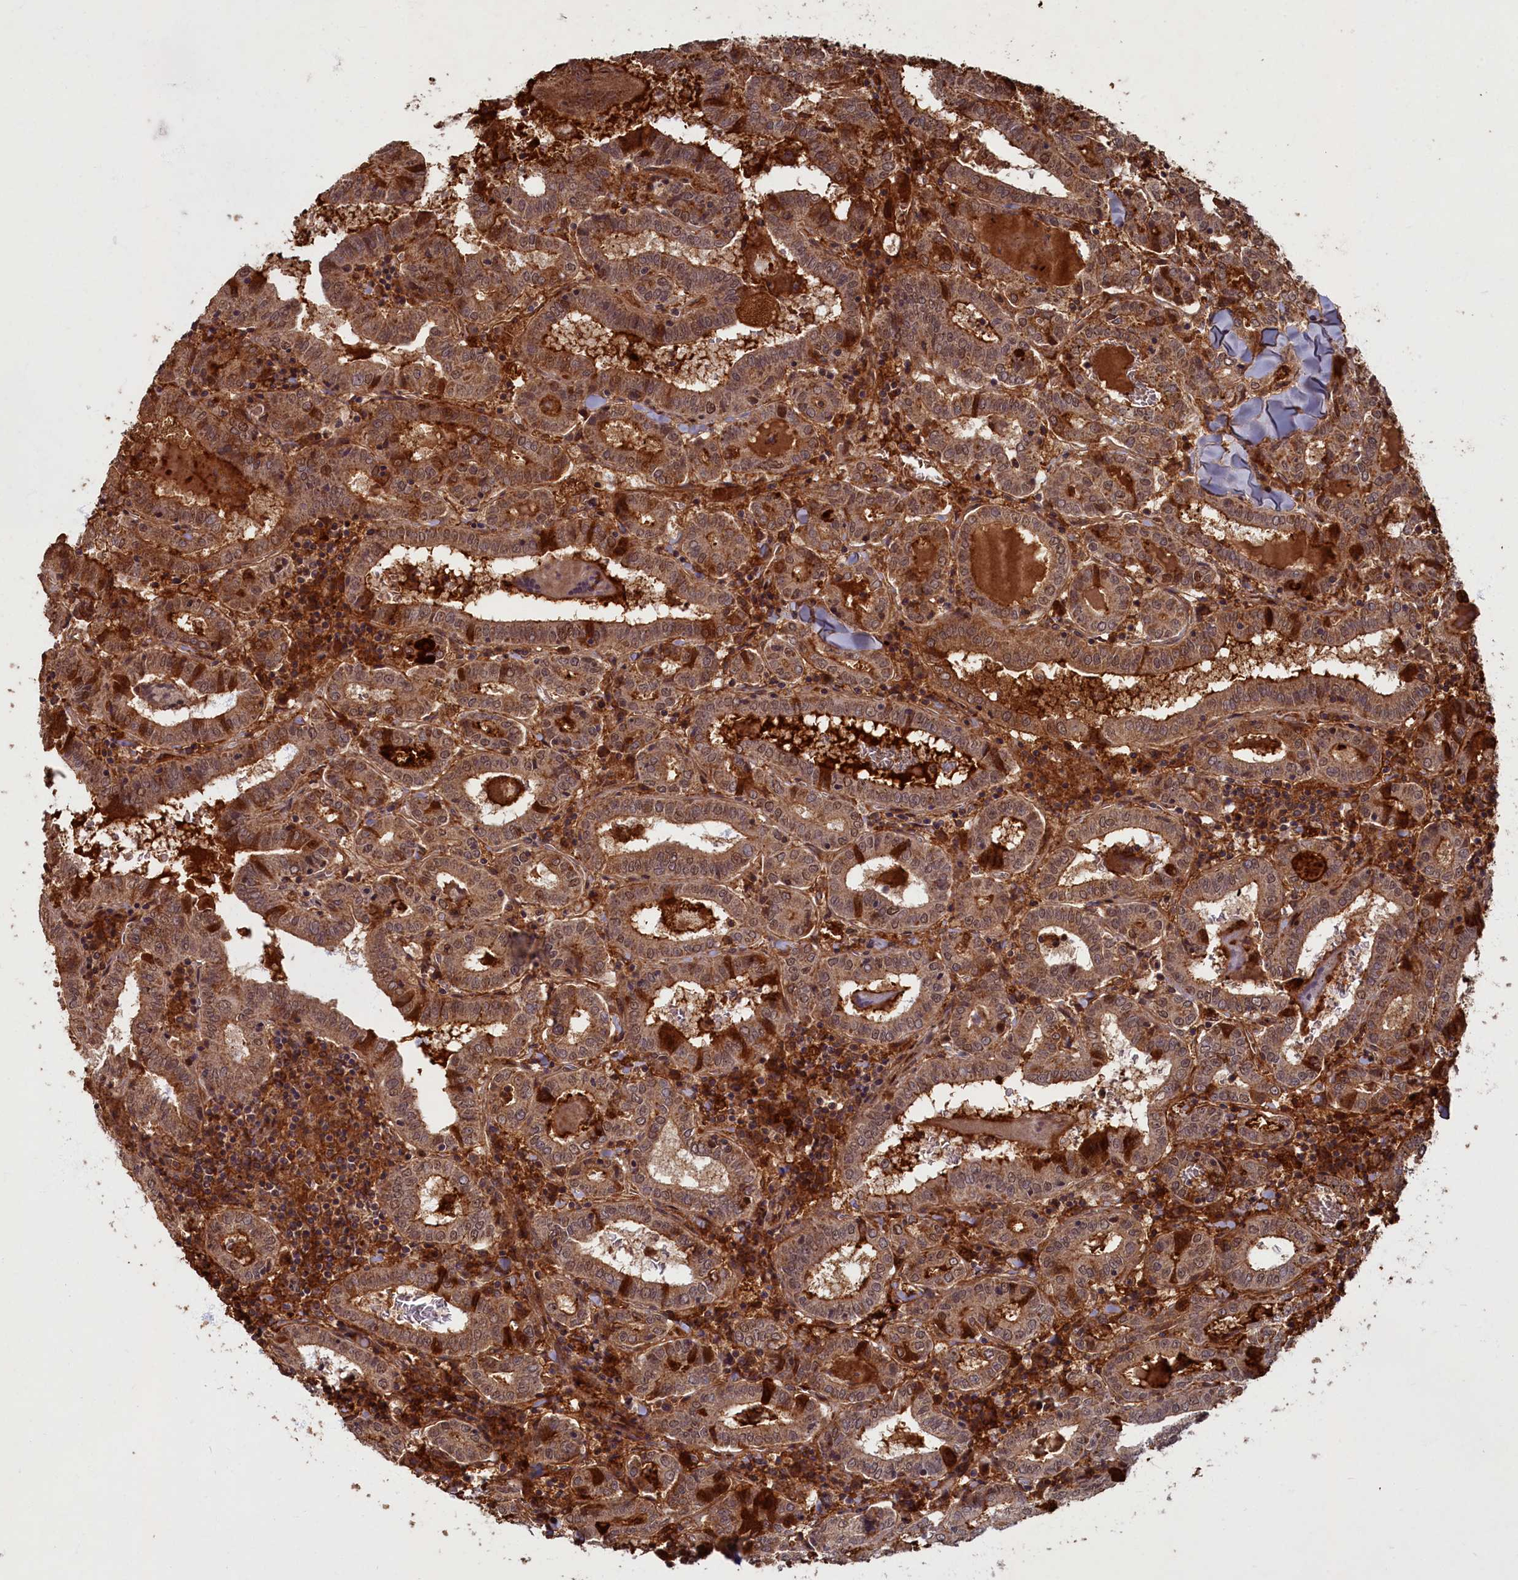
{"staining": {"intensity": "moderate", "quantity": ">75%", "location": "cytoplasmic/membranous,nuclear"}, "tissue": "thyroid cancer", "cell_type": "Tumor cells", "image_type": "cancer", "snomed": [{"axis": "morphology", "description": "Papillary adenocarcinoma, NOS"}, {"axis": "topography", "description": "Thyroid gland"}], "caption": "Immunohistochemistry (IHC) micrograph of thyroid cancer (papillary adenocarcinoma) stained for a protein (brown), which displays medium levels of moderate cytoplasmic/membranous and nuclear positivity in approximately >75% of tumor cells.", "gene": "BRCA1", "patient": {"sex": "female", "age": 72}}